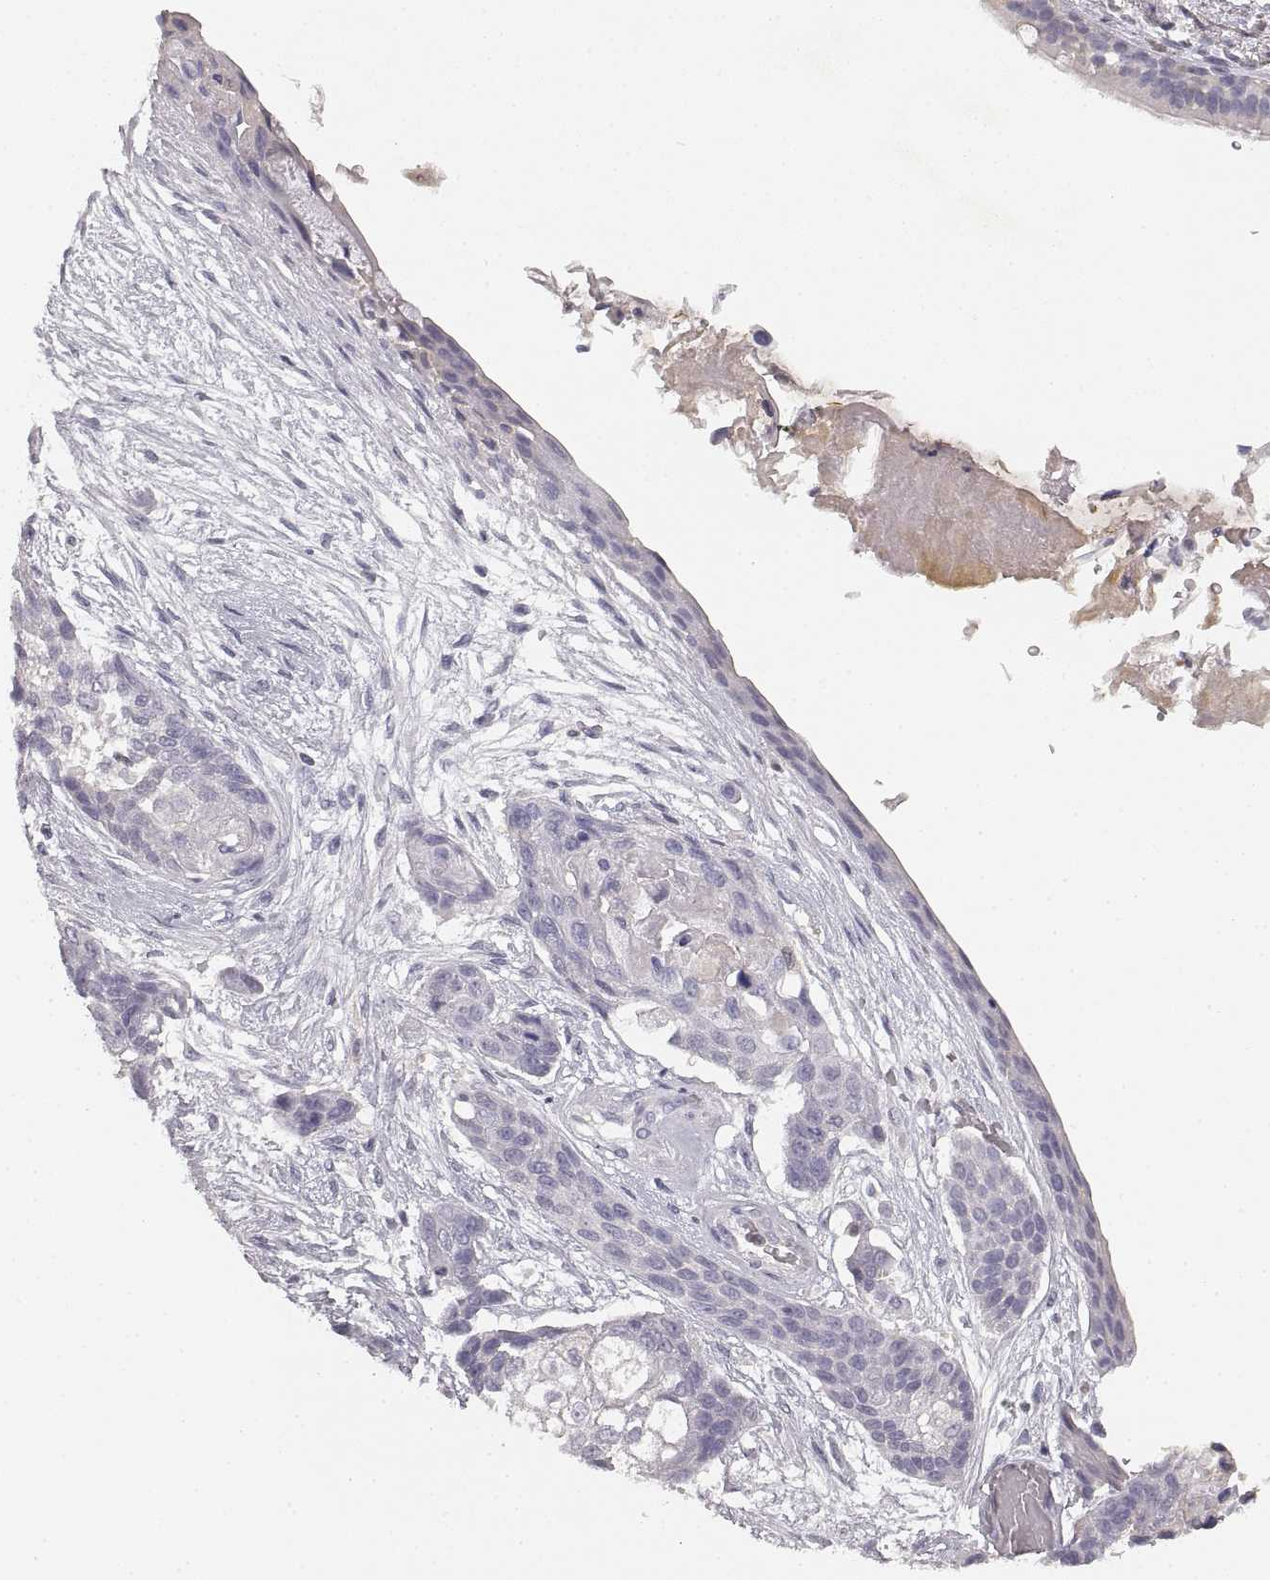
{"staining": {"intensity": "negative", "quantity": "none", "location": "none"}, "tissue": "lung cancer", "cell_type": "Tumor cells", "image_type": "cancer", "snomed": [{"axis": "morphology", "description": "Squamous cell carcinoma, NOS"}, {"axis": "topography", "description": "Lung"}], "caption": "Micrograph shows no significant protein positivity in tumor cells of lung squamous cell carcinoma.", "gene": "RUNDC3A", "patient": {"sex": "male", "age": 69}}